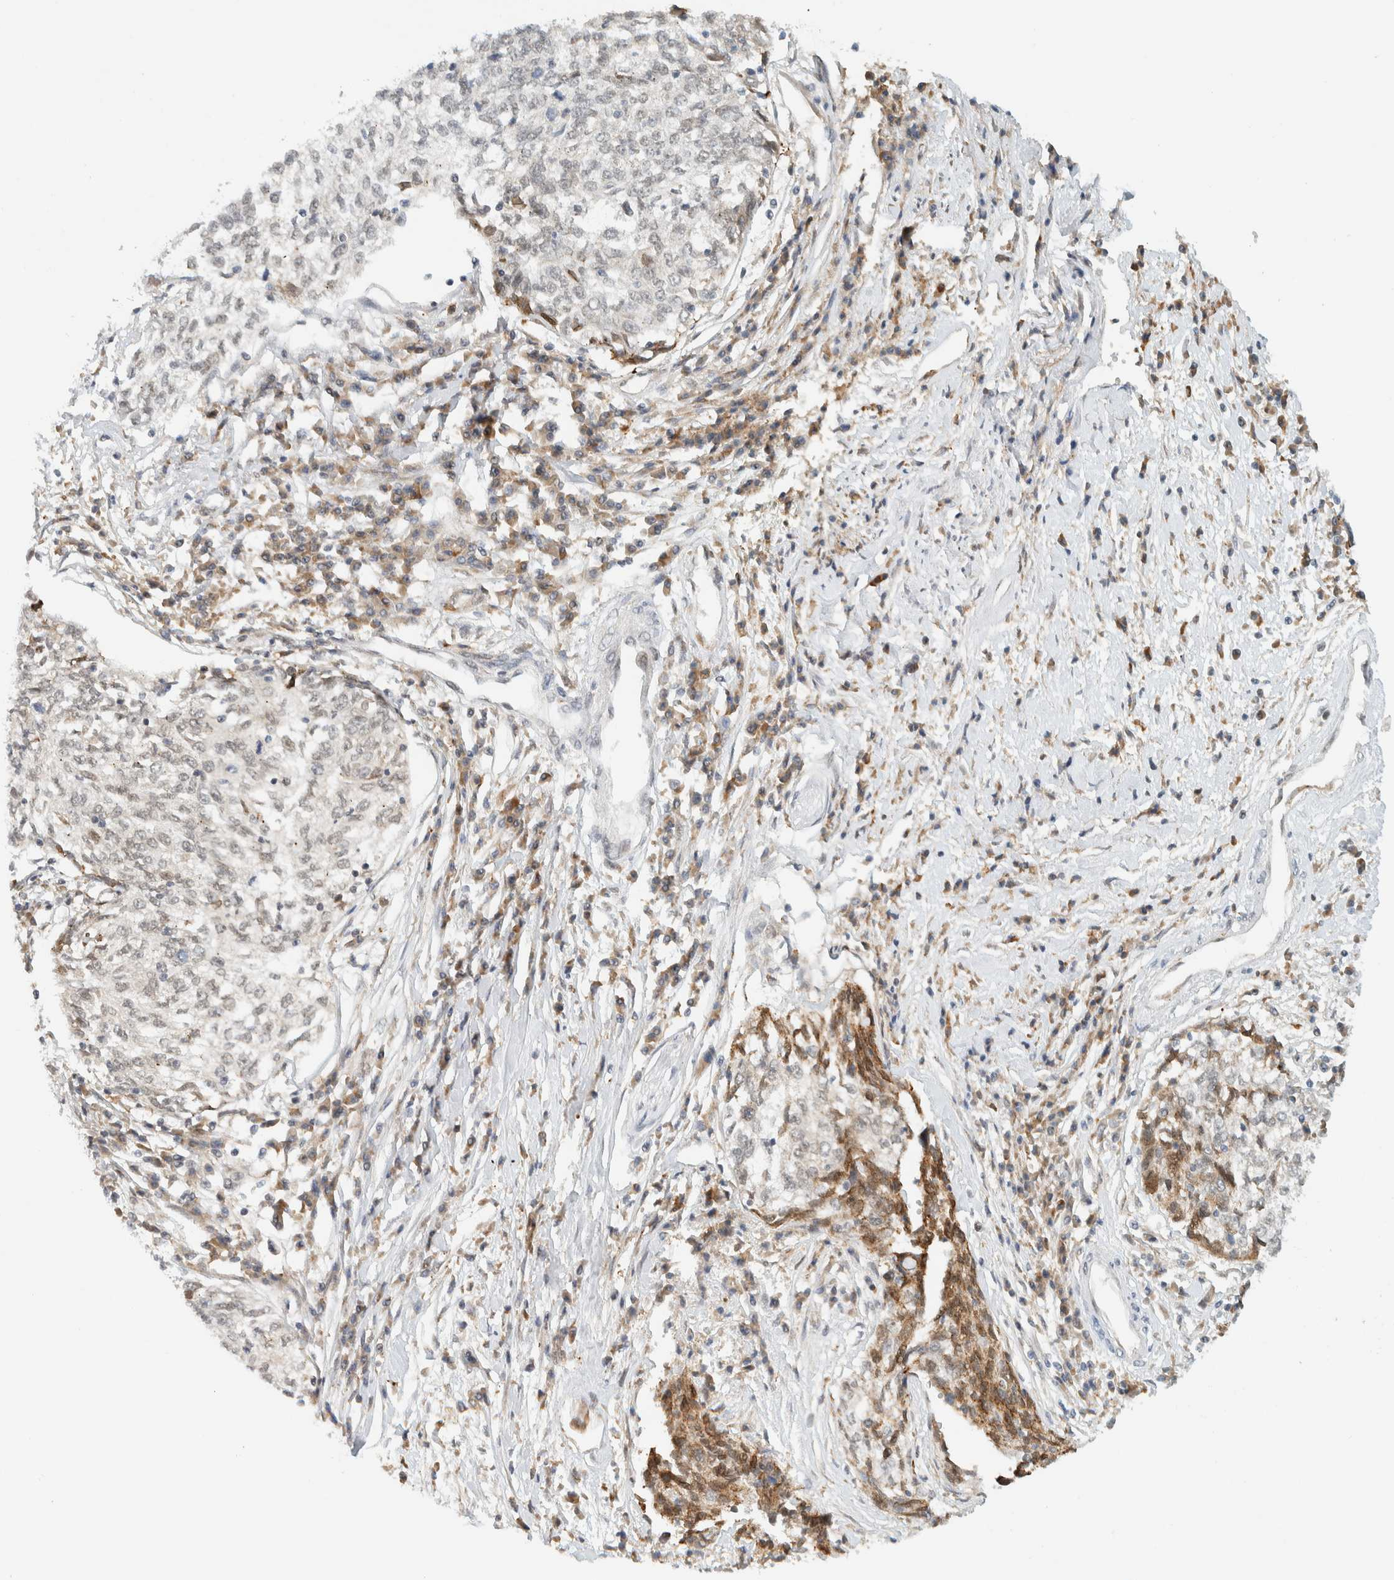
{"staining": {"intensity": "weak", "quantity": "<25%", "location": "cytoplasmic/membranous"}, "tissue": "cervical cancer", "cell_type": "Tumor cells", "image_type": "cancer", "snomed": [{"axis": "morphology", "description": "Squamous cell carcinoma, NOS"}, {"axis": "topography", "description": "Cervix"}], "caption": "A high-resolution image shows IHC staining of cervical cancer (squamous cell carcinoma), which displays no significant positivity in tumor cells. (IHC, brightfield microscopy, high magnification).", "gene": "ITPRID1", "patient": {"sex": "female", "age": 57}}